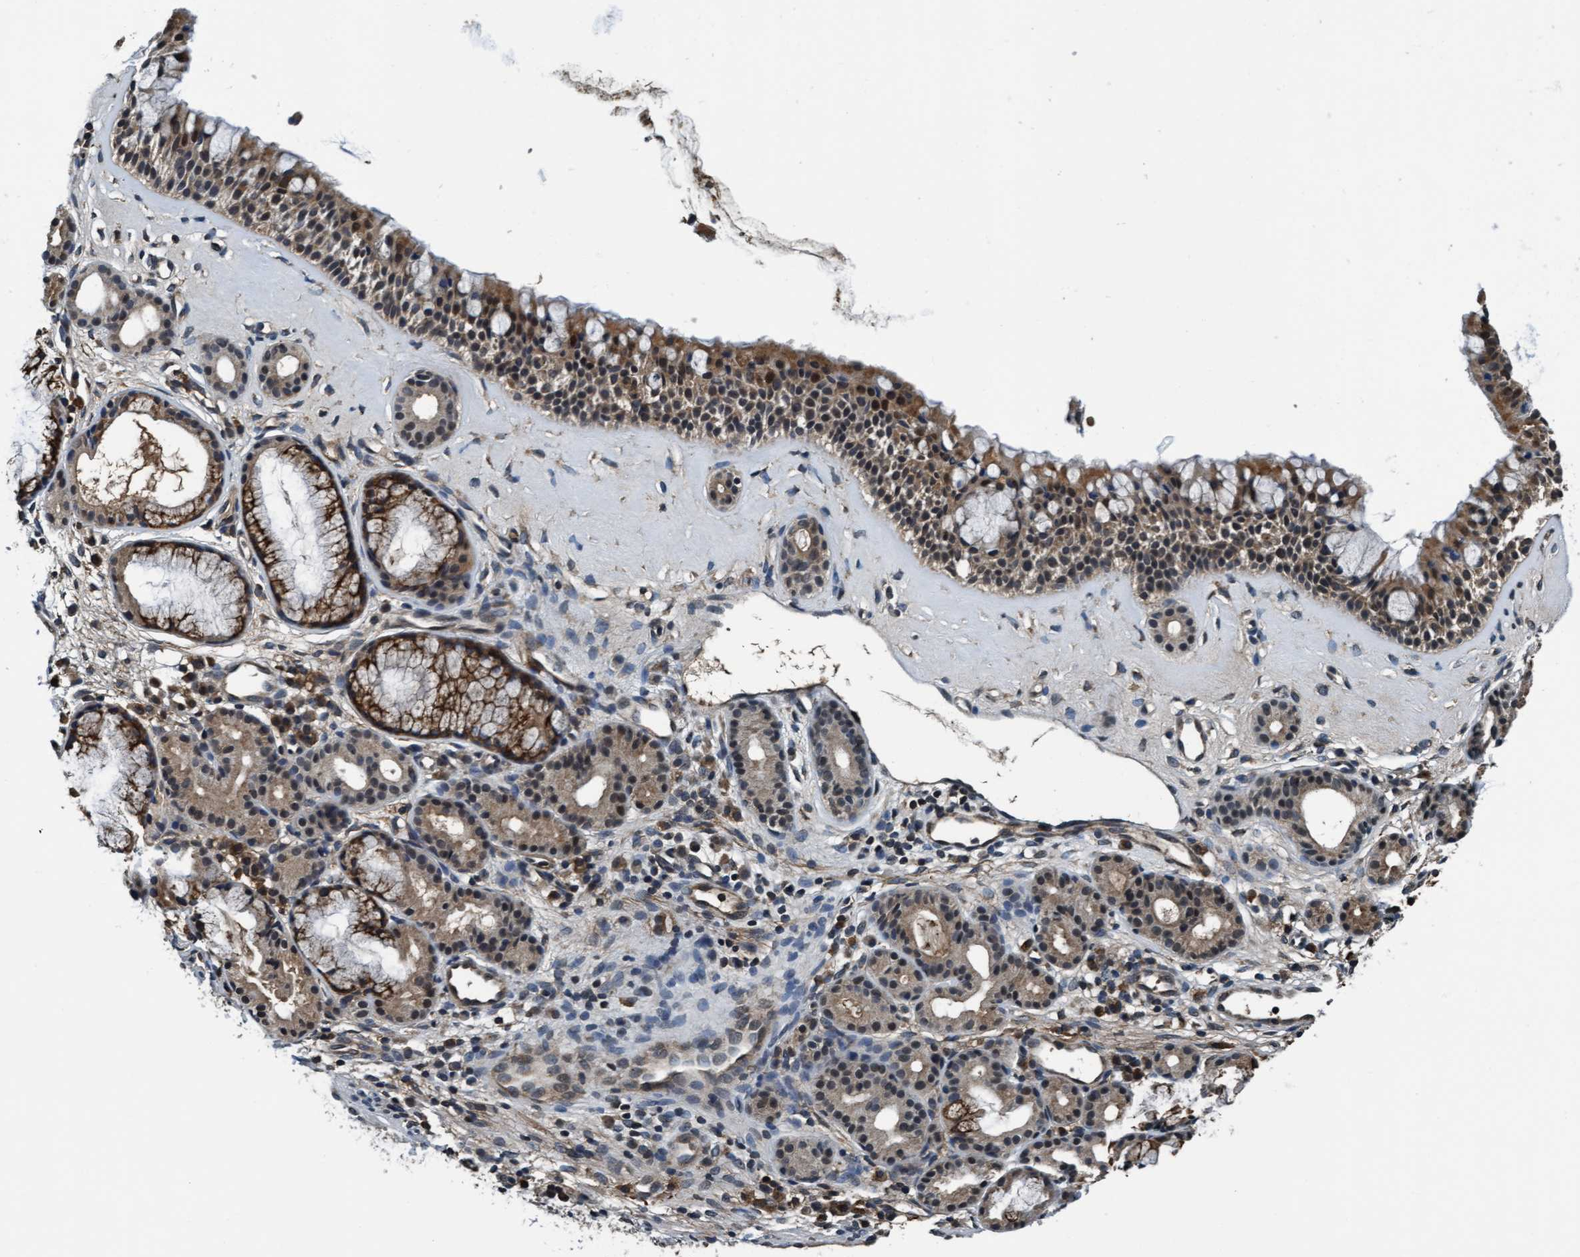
{"staining": {"intensity": "moderate", "quantity": ">75%", "location": "cytoplasmic/membranous,nuclear"}, "tissue": "nasopharynx", "cell_type": "Respiratory epithelial cells", "image_type": "normal", "snomed": [{"axis": "morphology", "description": "Normal tissue, NOS"}, {"axis": "topography", "description": "Nasopharynx"}], "caption": "The immunohistochemical stain shows moderate cytoplasmic/membranous,nuclear positivity in respiratory epithelial cells of unremarkable nasopharynx. (Stains: DAB in brown, nuclei in blue, Microscopy: brightfield microscopy at high magnification).", "gene": "WASF1", "patient": {"sex": "female", "age": 42}}